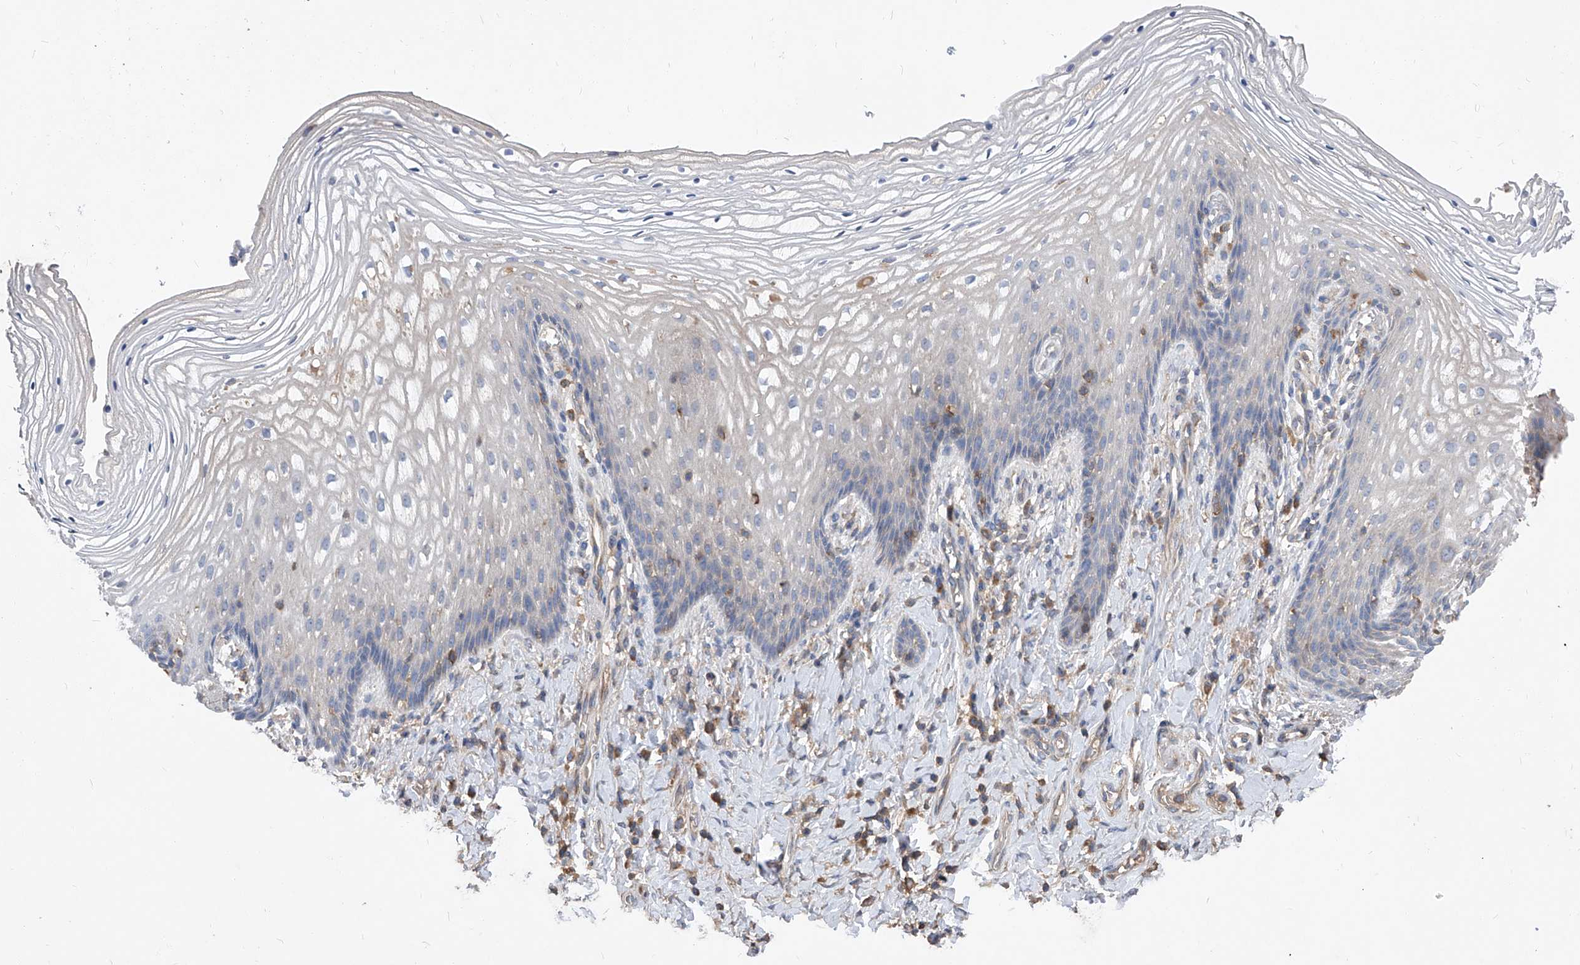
{"staining": {"intensity": "negative", "quantity": "none", "location": "none"}, "tissue": "vagina", "cell_type": "Squamous epithelial cells", "image_type": "normal", "snomed": [{"axis": "morphology", "description": "Normal tissue, NOS"}, {"axis": "topography", "description": "Vagina"}], "caption": "High power microscopy image of an IHC histopathology image of unremarkable vagina, revealing no significant staining in squamous epithelial cells.", "gene": "EPHA8", "patient": {"sex": "female", "age": 60}}